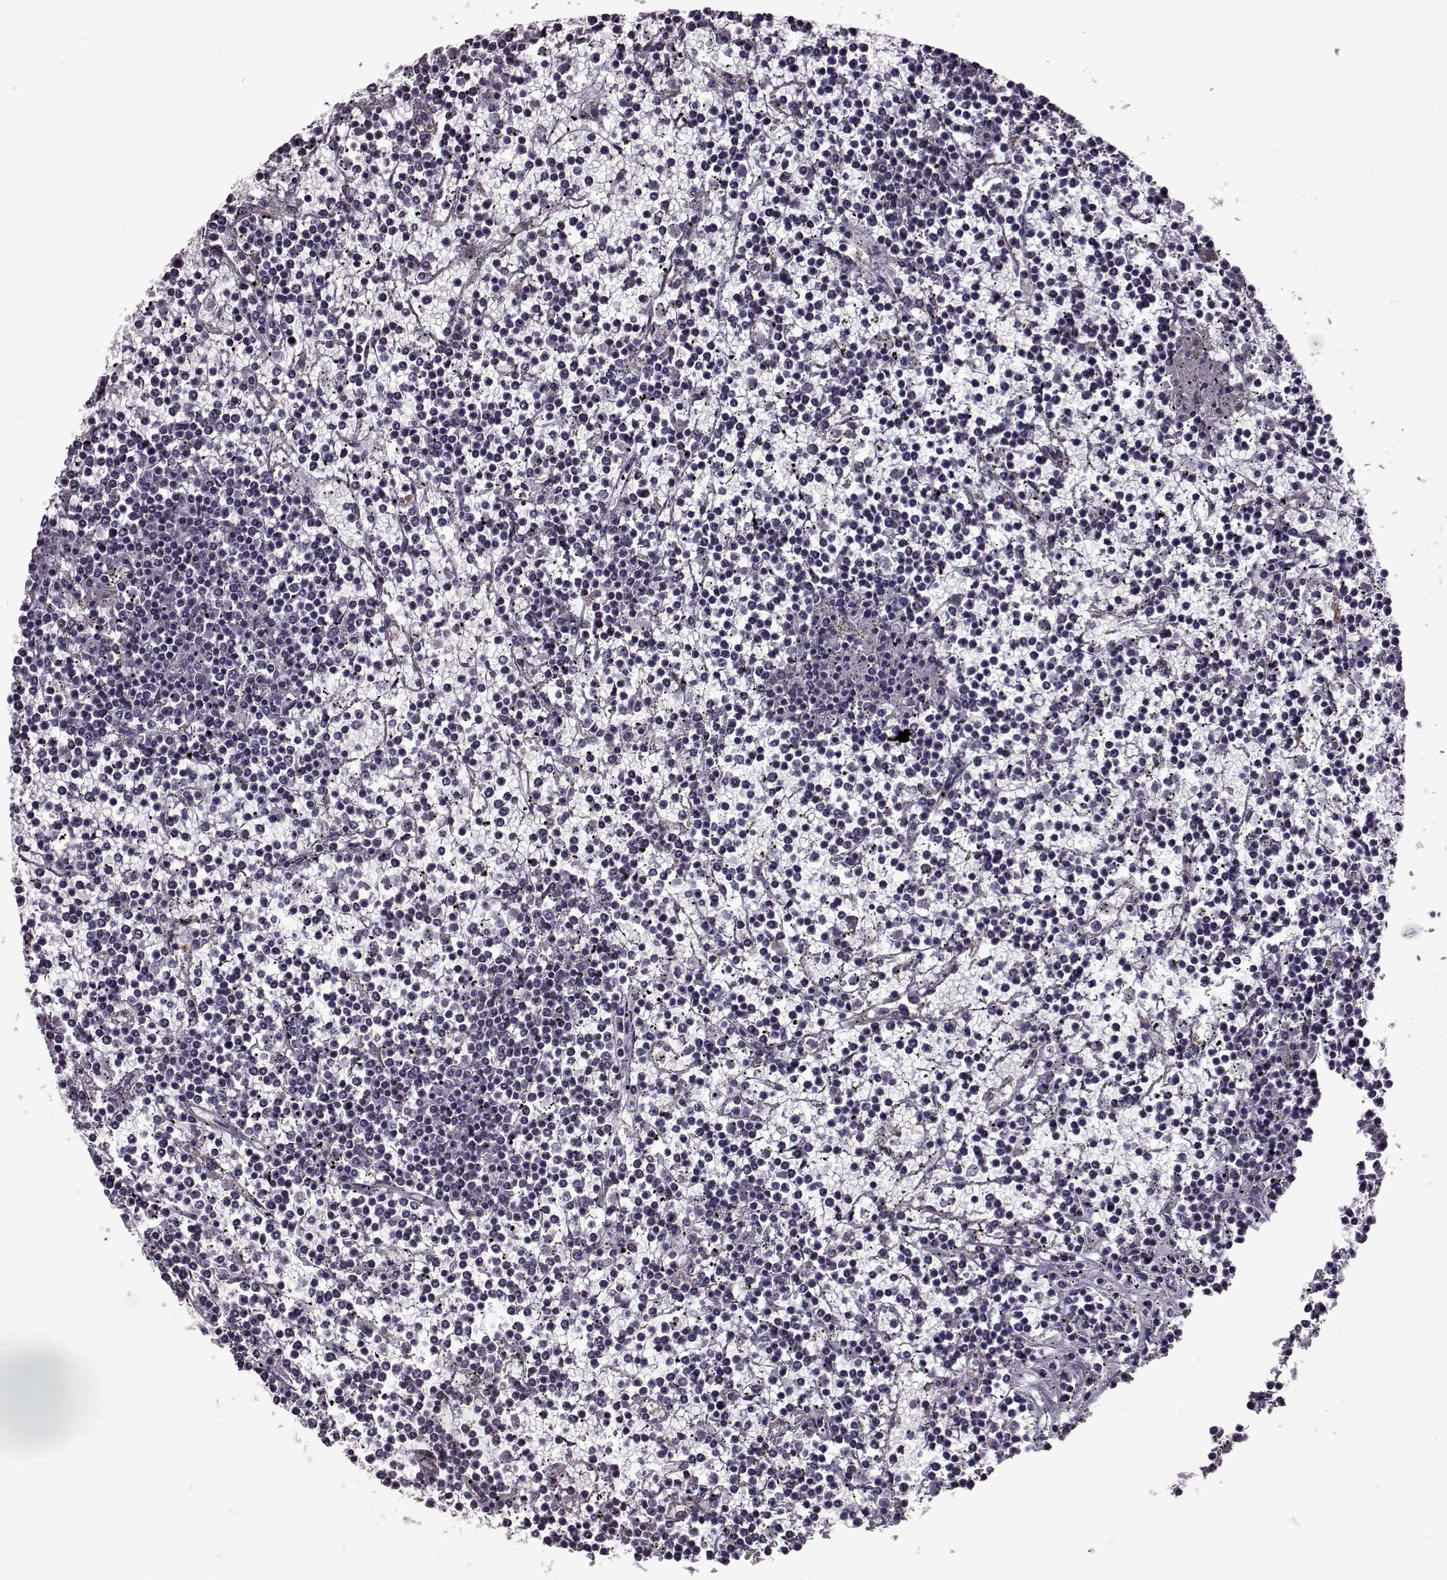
{"staining": {"intensity": "negative", "quantity": "none", "location": "none"}, "tissue": "lymphoma", "cell_type": "Tumor cells", "image_type": "cancer", "snomed": [{"axis": "morphology", "description": "Malignant lymphoma, non-Hodgkin's type, Low grade"}, {"axis": "topography", "description": "Spleen"}], "caption": "An image of malignant lymphoma, non-Hodgkin's type (low-grade) stained for a protein displays no brown staining in tumor cells. (Brightfield microscopy of DAB (3,3'-diaminobenzidine) immunohistochemistry at high magnification).", "gene": "EDDM3B", "patient": {"sex": "female", "age": 19}}